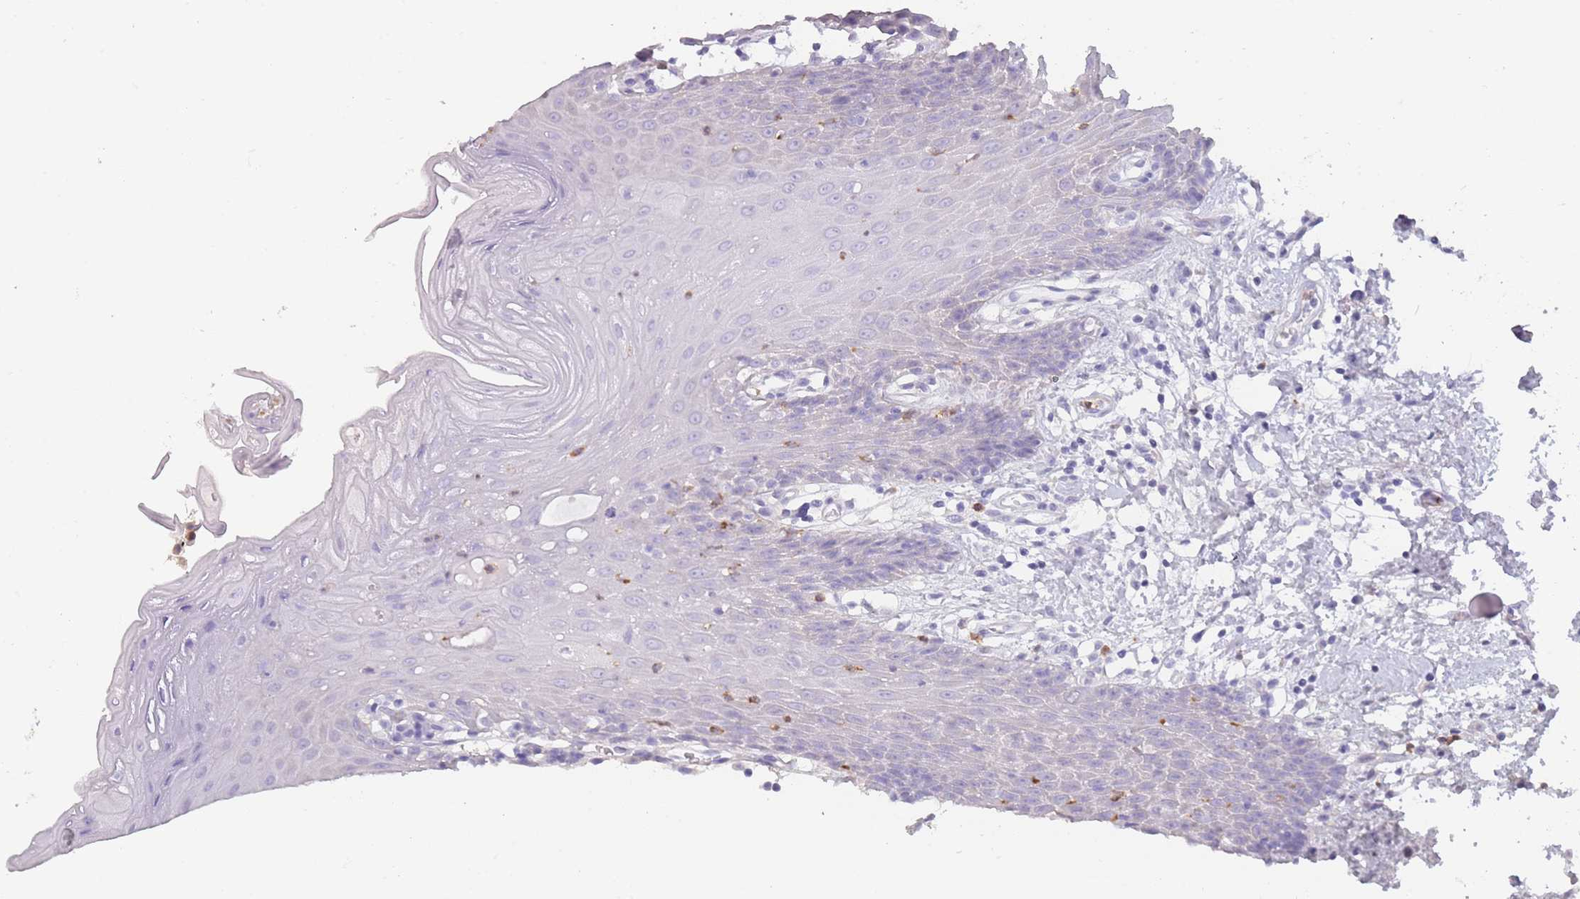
{"staining": {"intensity": "negative", "quantity": "none", "location": "none"}, "tissue": "oral mucosa", "cell_type": "Squamous epithelial cells", "image_type": "normal", "snomed": [{"axis": "morphology", "description": "Normal tissue, NOS"}, {"axis": "topography", "description": "Oral tissue"}, {"axis": "topography", "description": "Tounge, NOS"}], "caption": "Squamous epithelial cells are negative for brown protein staining in unremarkable oral mucosa.", "gene": "ZNF627", "patient": {"sex": "female", "age": 59}}